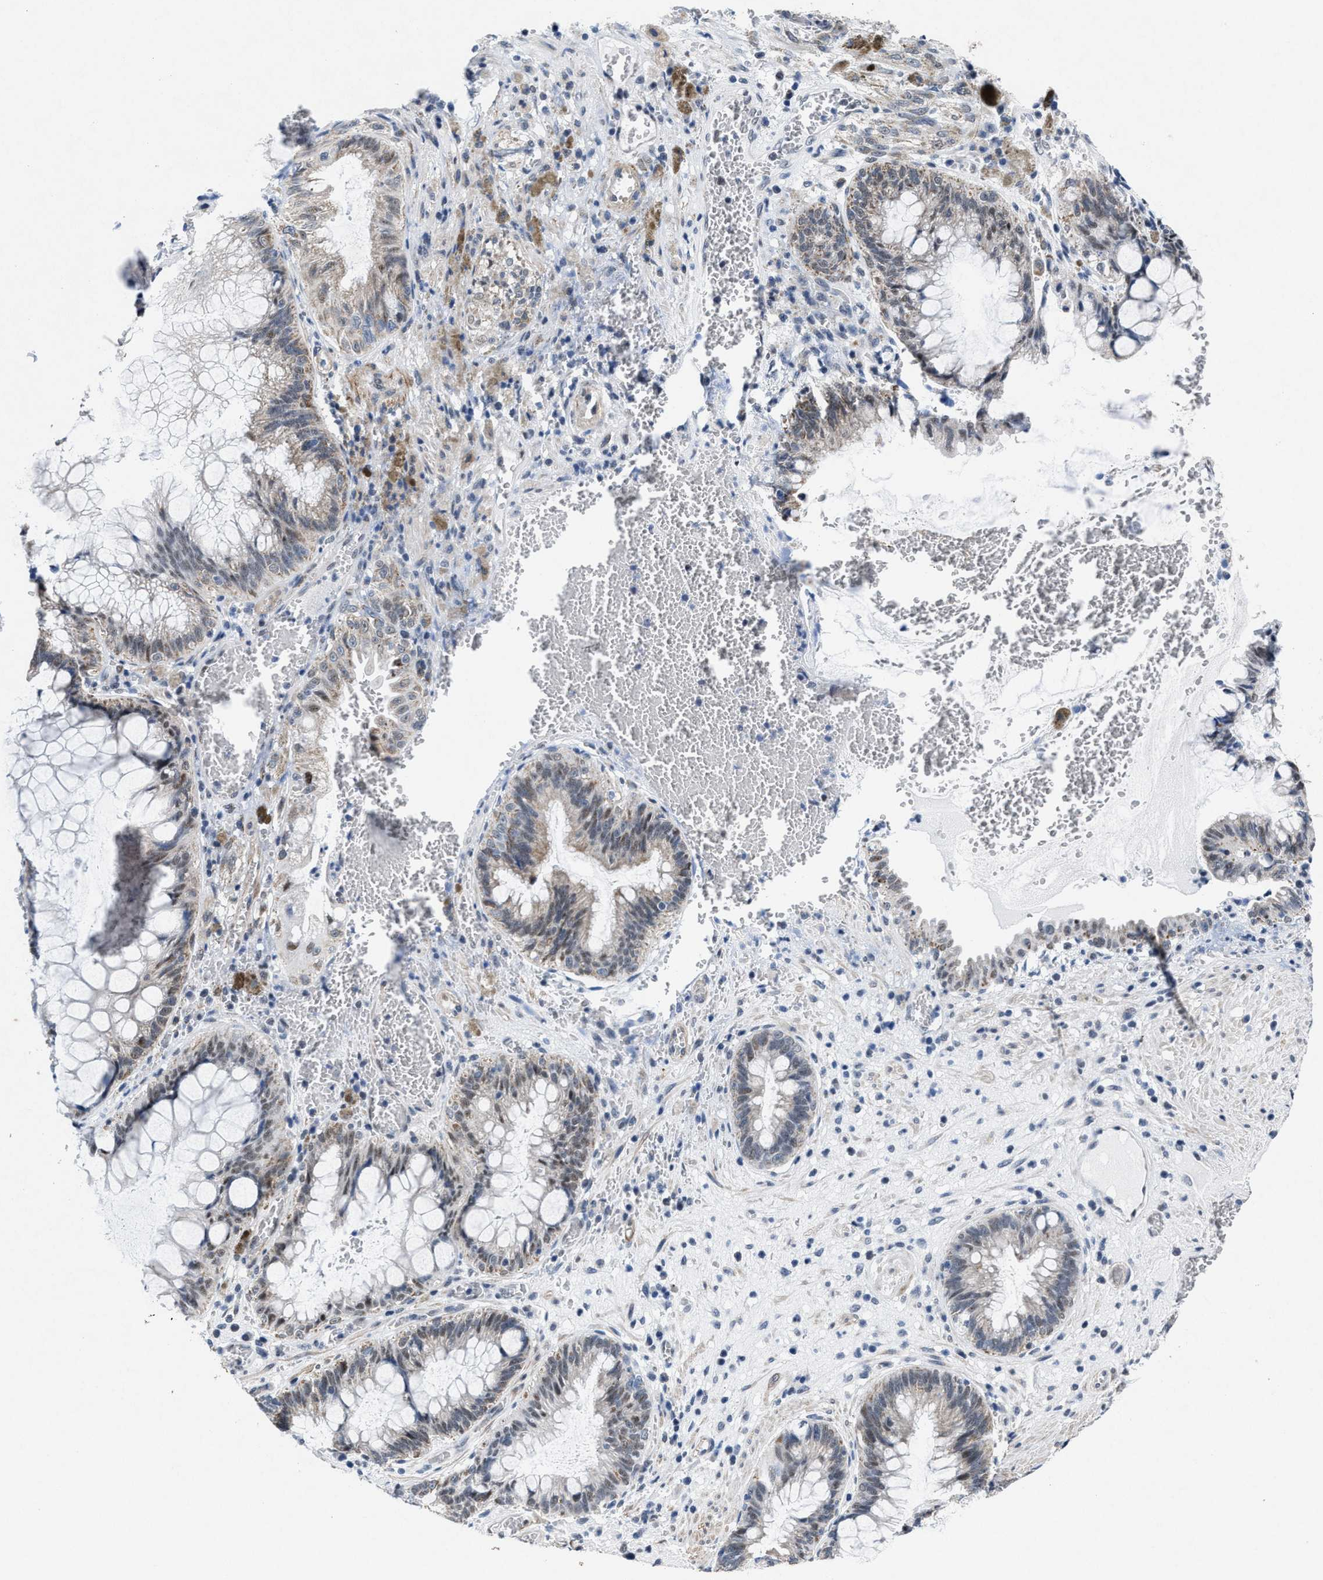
{"staining": {"intensity": "weak", "quantity": "<25%", "location": "cytoplasmic/membranous"}, "tissue": "melanoma", "cell_type": "Tumor cells", "image_type": "cancer", "snomed": [{"axis": "morphology", "description": "Malignant melanoma, NOS"}, {"axis": "topography", "description": "Rectum"}], "caption": "A high-resolution micrograph shows immunohistochemistry staining of malignant melanoma, which demonstrates no significant staining in tumor cells.", "gene": "ID3", "patient": {"sex": "female", "age": 81}}